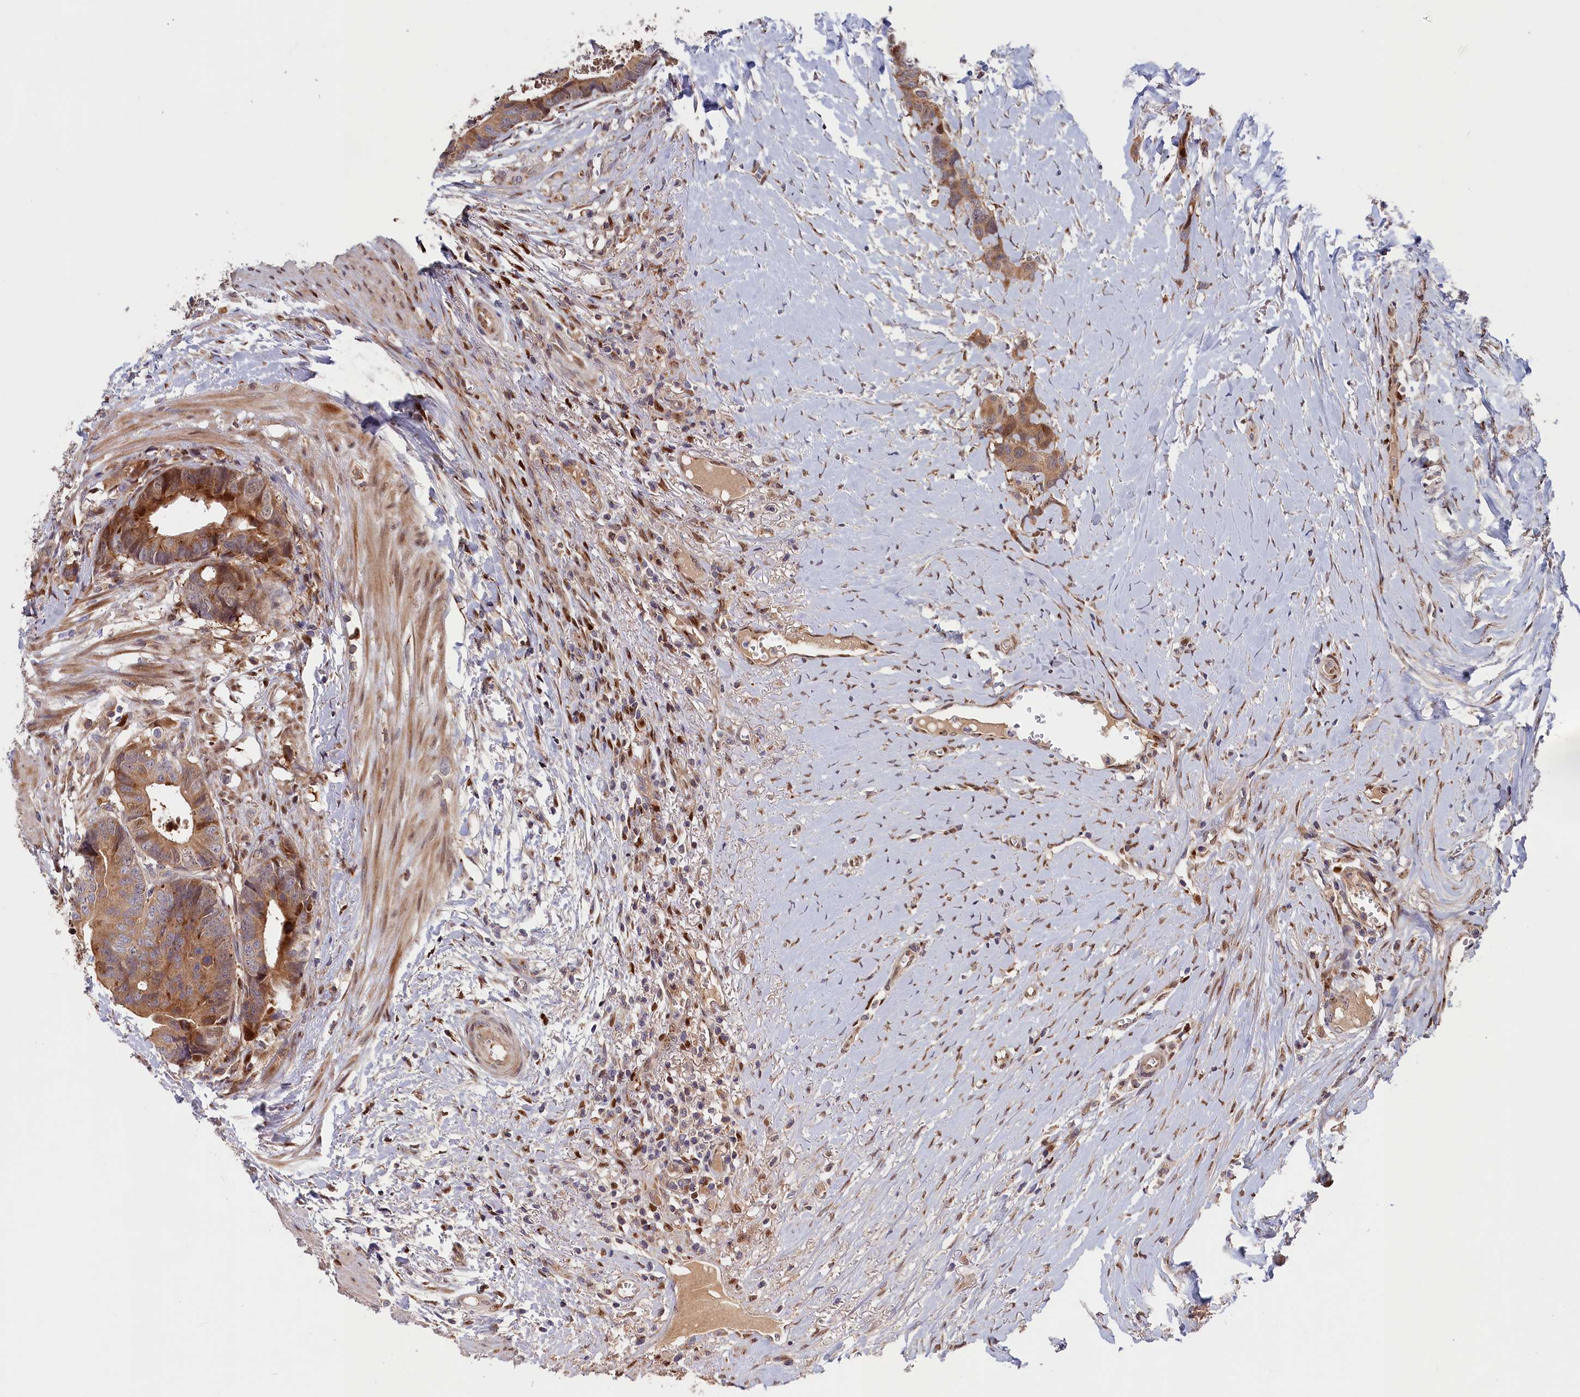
{"staining": {"intensity": "moderate", "quantity": ">75%", "location": "cytoplasmic/membranous"}, "tissue": "colorectal cancer", "cell_type": "Tumor cells", "image_type": "cancer", "snomed": [{"axis": "morphology", "description": "Adenocarcinoma, NOS"}, {"axis": "topography", "description": "Colon"}], "caption": "DAB immunohistochemical staining of human colorectal adenocarcinoma demonstrates moderate cytoplasmic/membranous protein staining in approximately >75% of tumor cells. The staining is performed using DAB (3,3'-diaminobenzidine) brown chromogen to label protein expression. The nuclei are counter-stained blue using hematoxylin.", "gene": "CHST12", "patient": {"sex": "female", "age": 57}}